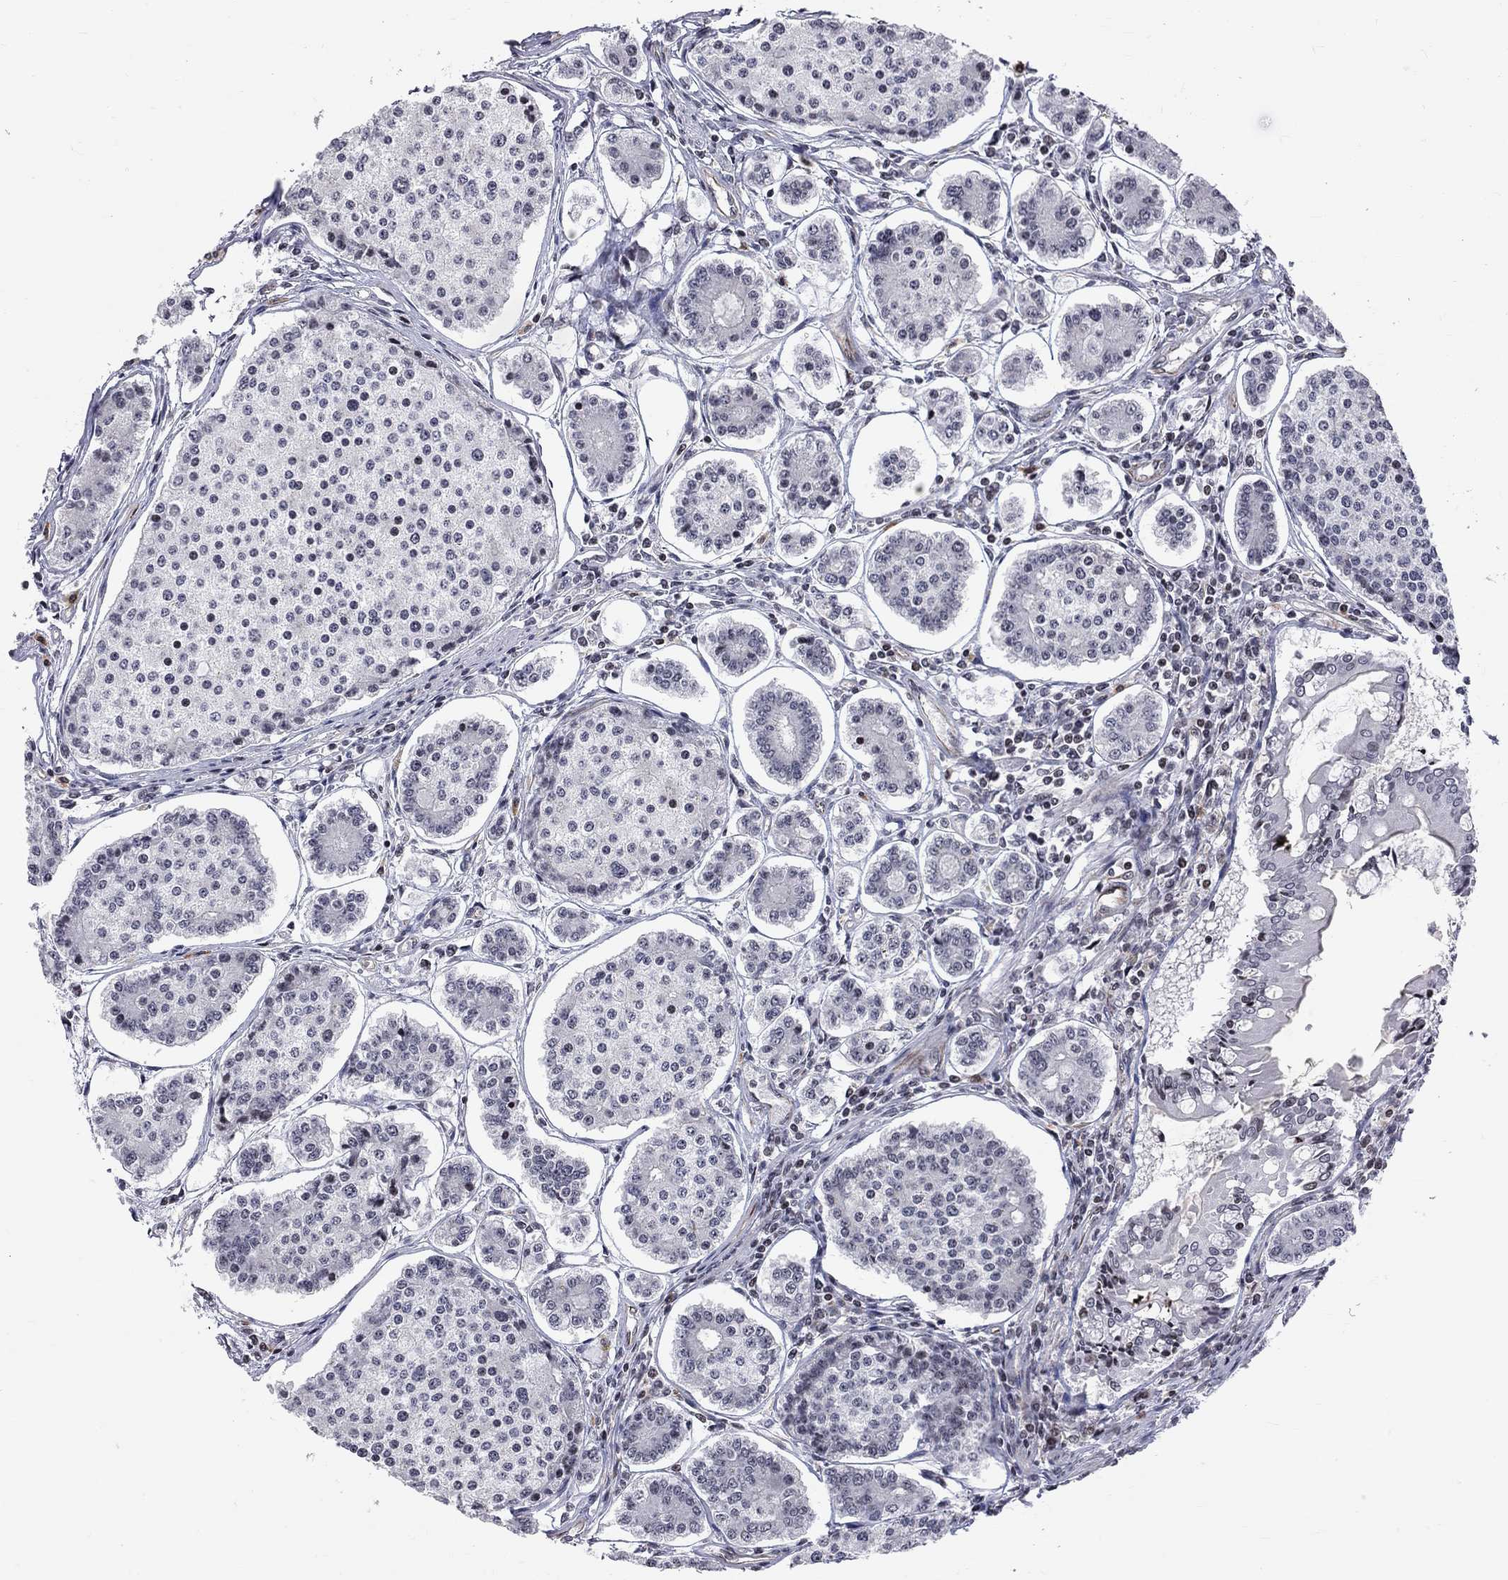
{"staining": {"intensity": "negative", "quantity": "none", "location": "none"}, "tissue": "carcinoid", "cell_type": "Tumor cells", "image_type": "cancer", "snomed": [{"axis": "morphology", "description": "Carcinoid, malignant, NOS"}, {"axis": "topography", "description": "Small intestine"}], "caption": "High power microscopy photomicrograph of an immunohistochemistry (IHC) histopathology image of carcinoid, revealing no significant positivity in tumor cells.", "gene": "MTNR1B", "patient": {"sex": "female", "age": 65}}